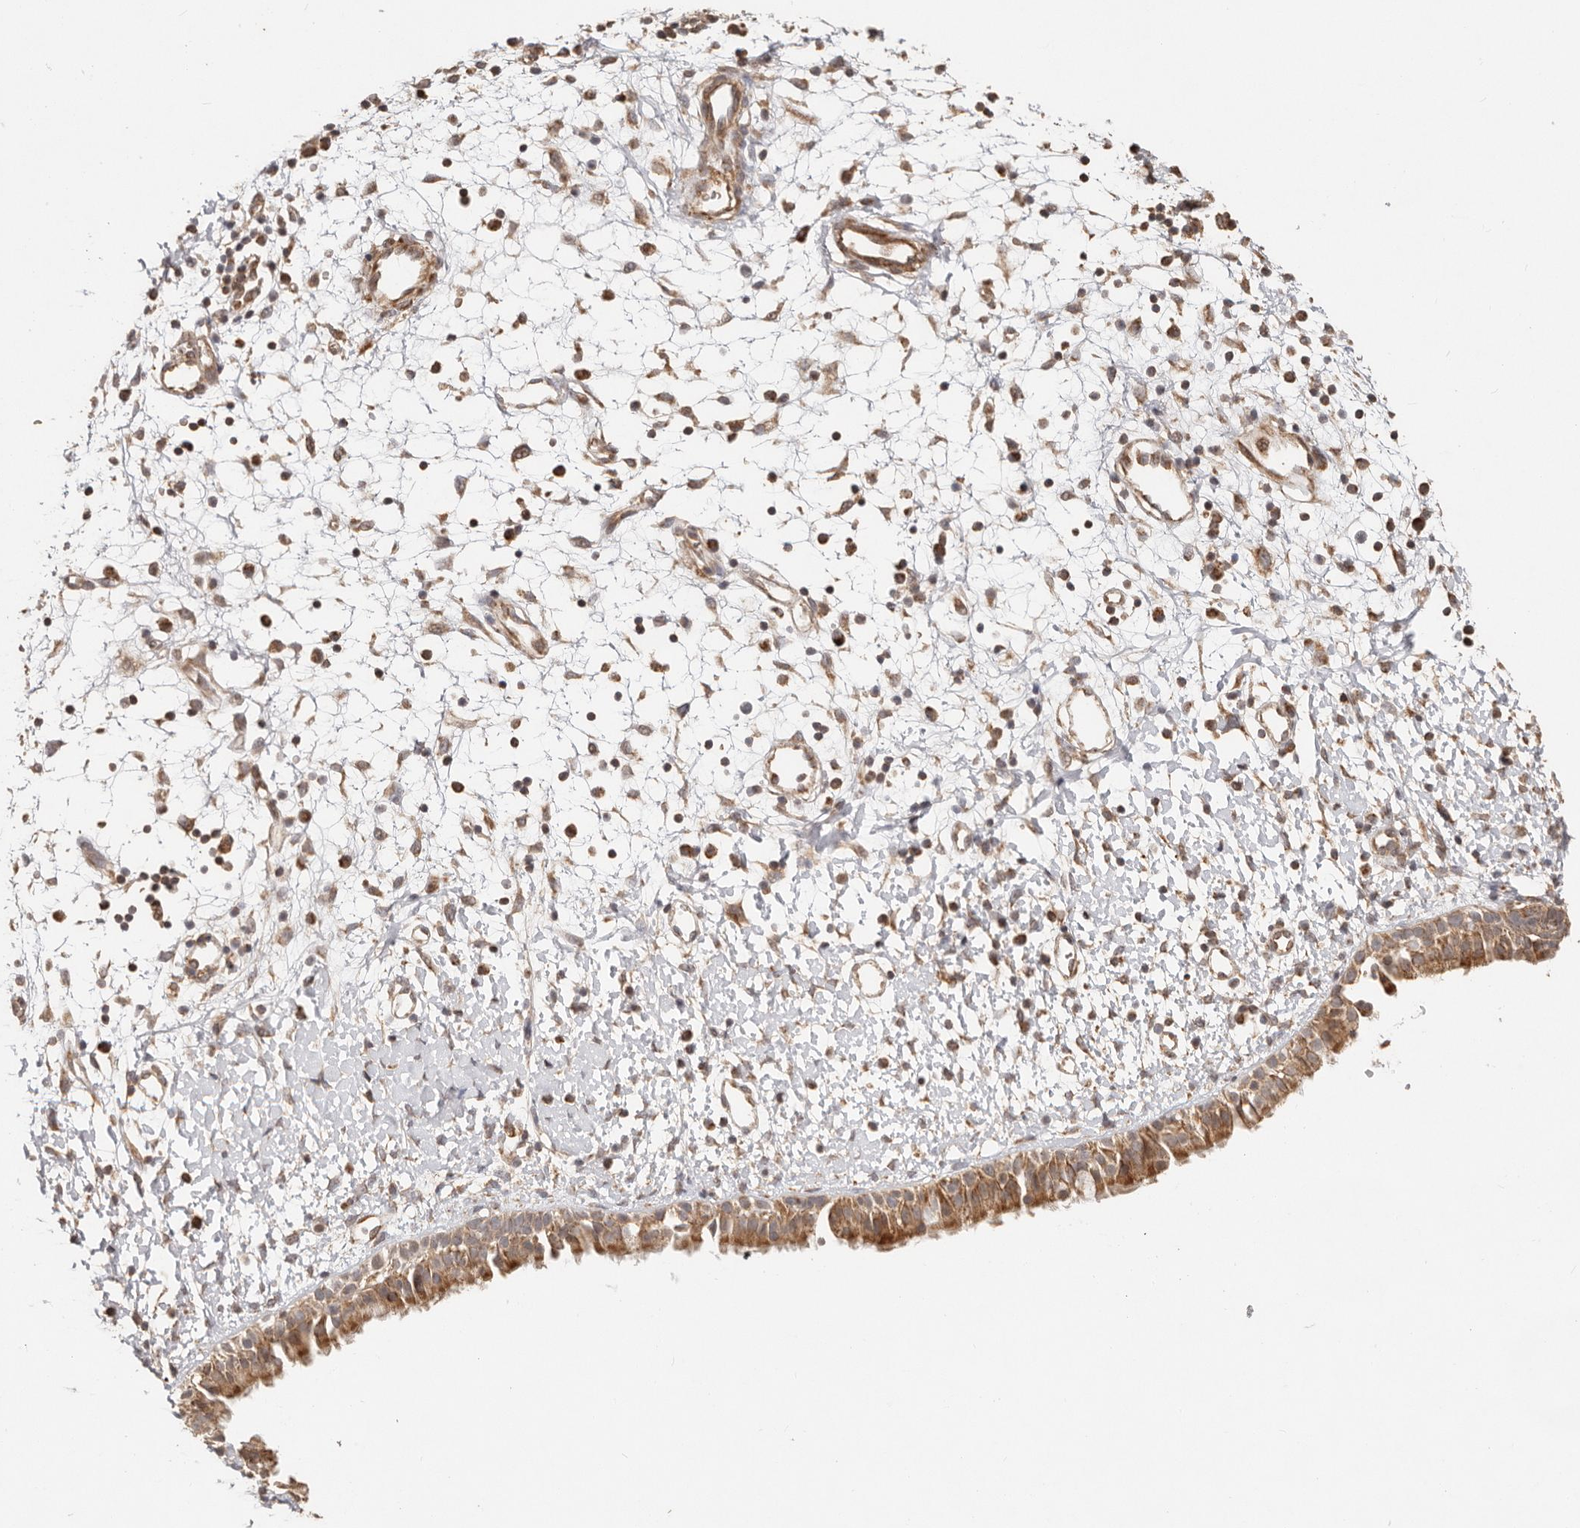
{"staining": {"intensity": "moderate", "quantity": ">75%", "location": "cytoplasmic/membranous"}, "tissue": "nasopharynx", "cell_type": "Respiratory epithelial cells", "image_type": "normal", "snomed": [{"axis": "morphology", "description": "Normal tissue, NOS"}, {"axis": "topography", "description": "Nasopharynx"}], "caption": "High-magnification brightfield microscopy of unremarkable nasopharynx stained with DAB (brown) and counterstained with hematoxylin (blue). respiratory epithelial cells exhibit moderate cytoplasmic/membranous expression is appreciated in approximately>75% of cells.", "gene": "NDUFB11", "patient": {"sex": "male", "age": 22}}